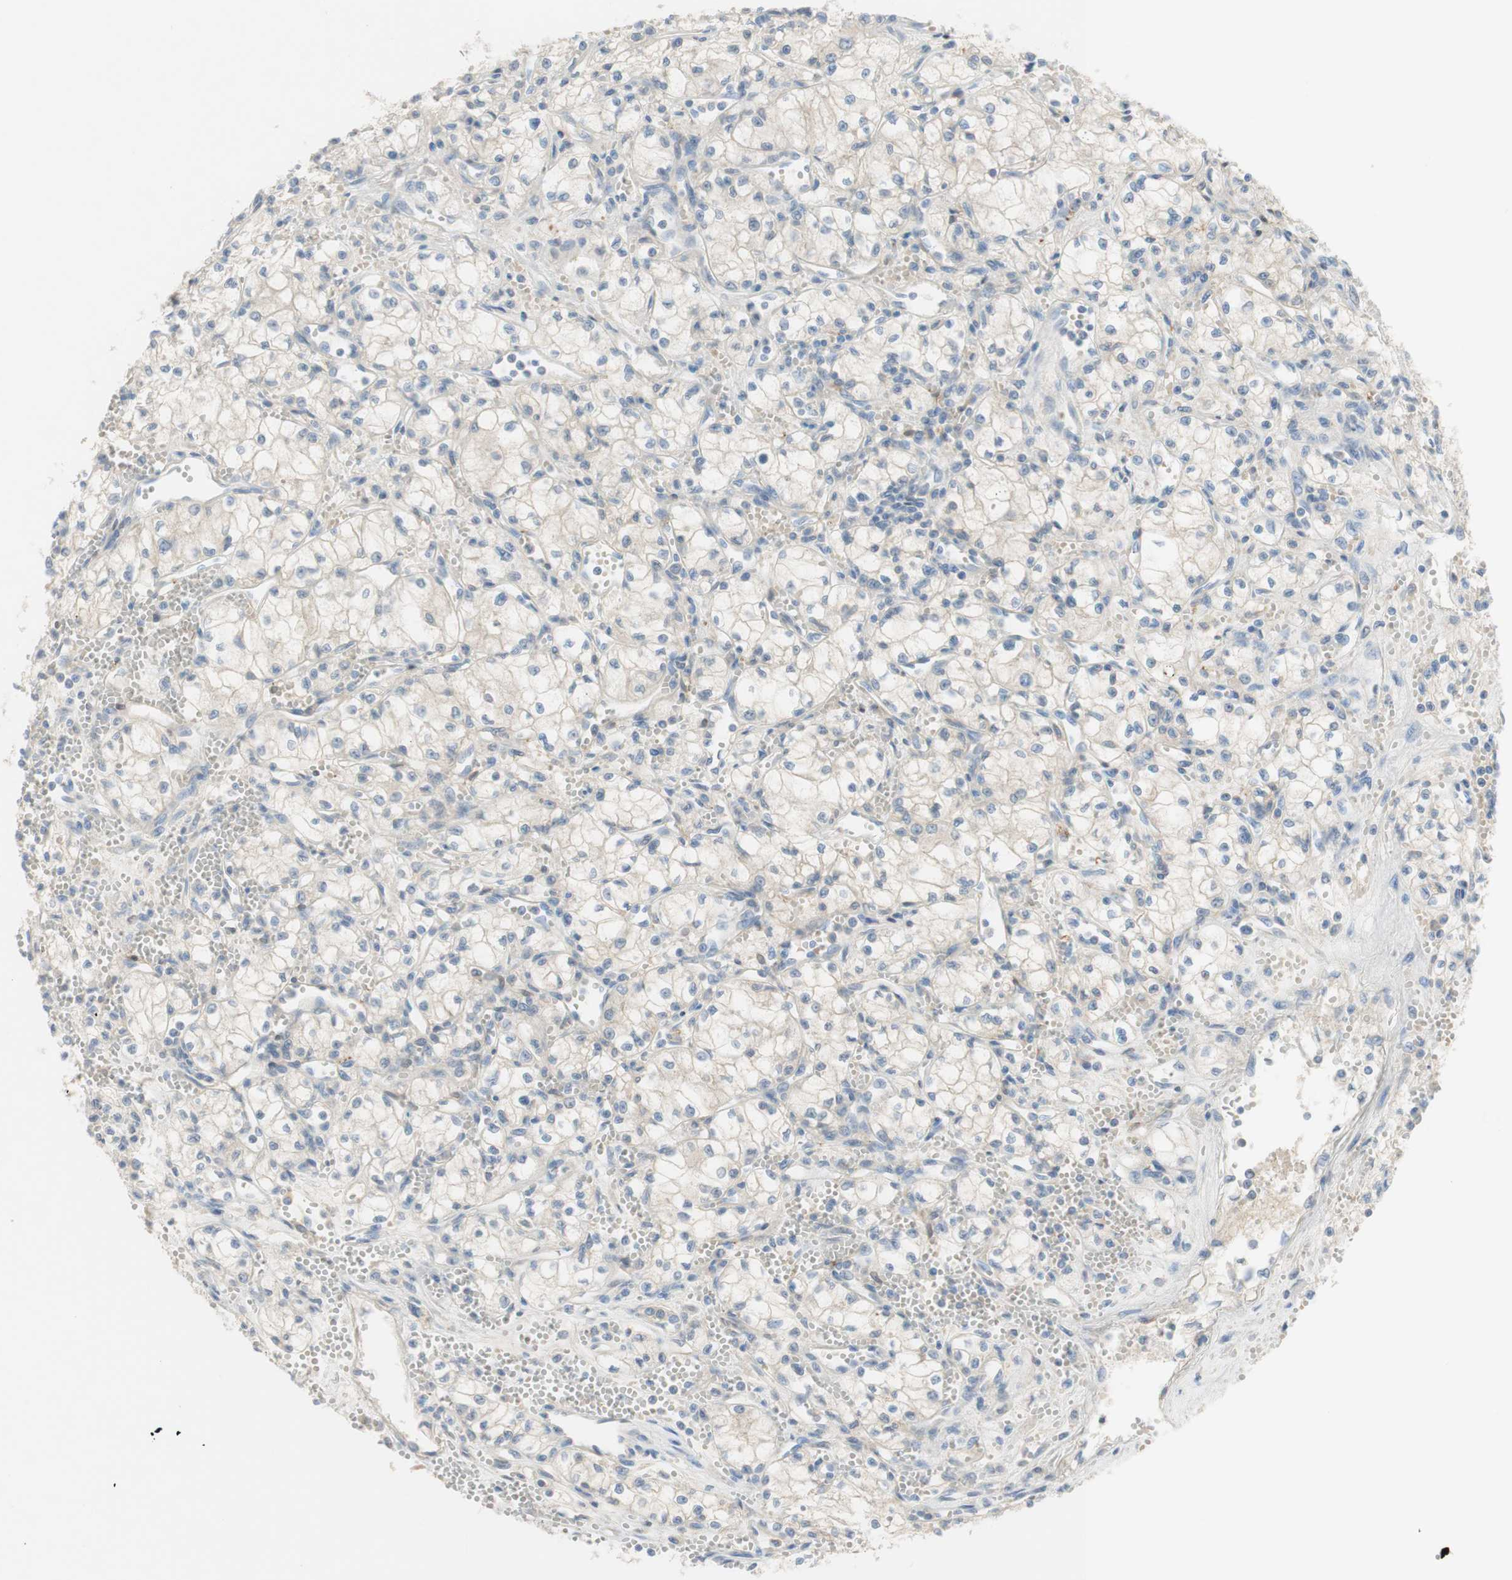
{"staining": {"intensity": "negative", "quantity": "none", "location": "none"}, "tissue": "renal cancer", "cell_type": "Tumor cells", "image_type": "cancer", "snomed": [{"axis": "morphology", "description": "Normal tissue, NOS"}, {"axis": "morphology", "description": "Adenocarcinoma, NOS"}, {"axis": "topography", "description": "Kidney"}], "caption": "Immunohistochemistry micrograph of neoplastic tissue: renal adenocarcinoma stained with DAB (3,3'-diaminobenzidine) demonstrates no significant protein staining in tumor cells.", "gene": "SELENBP1", "patient": {"sex": "male", "age": 59}}